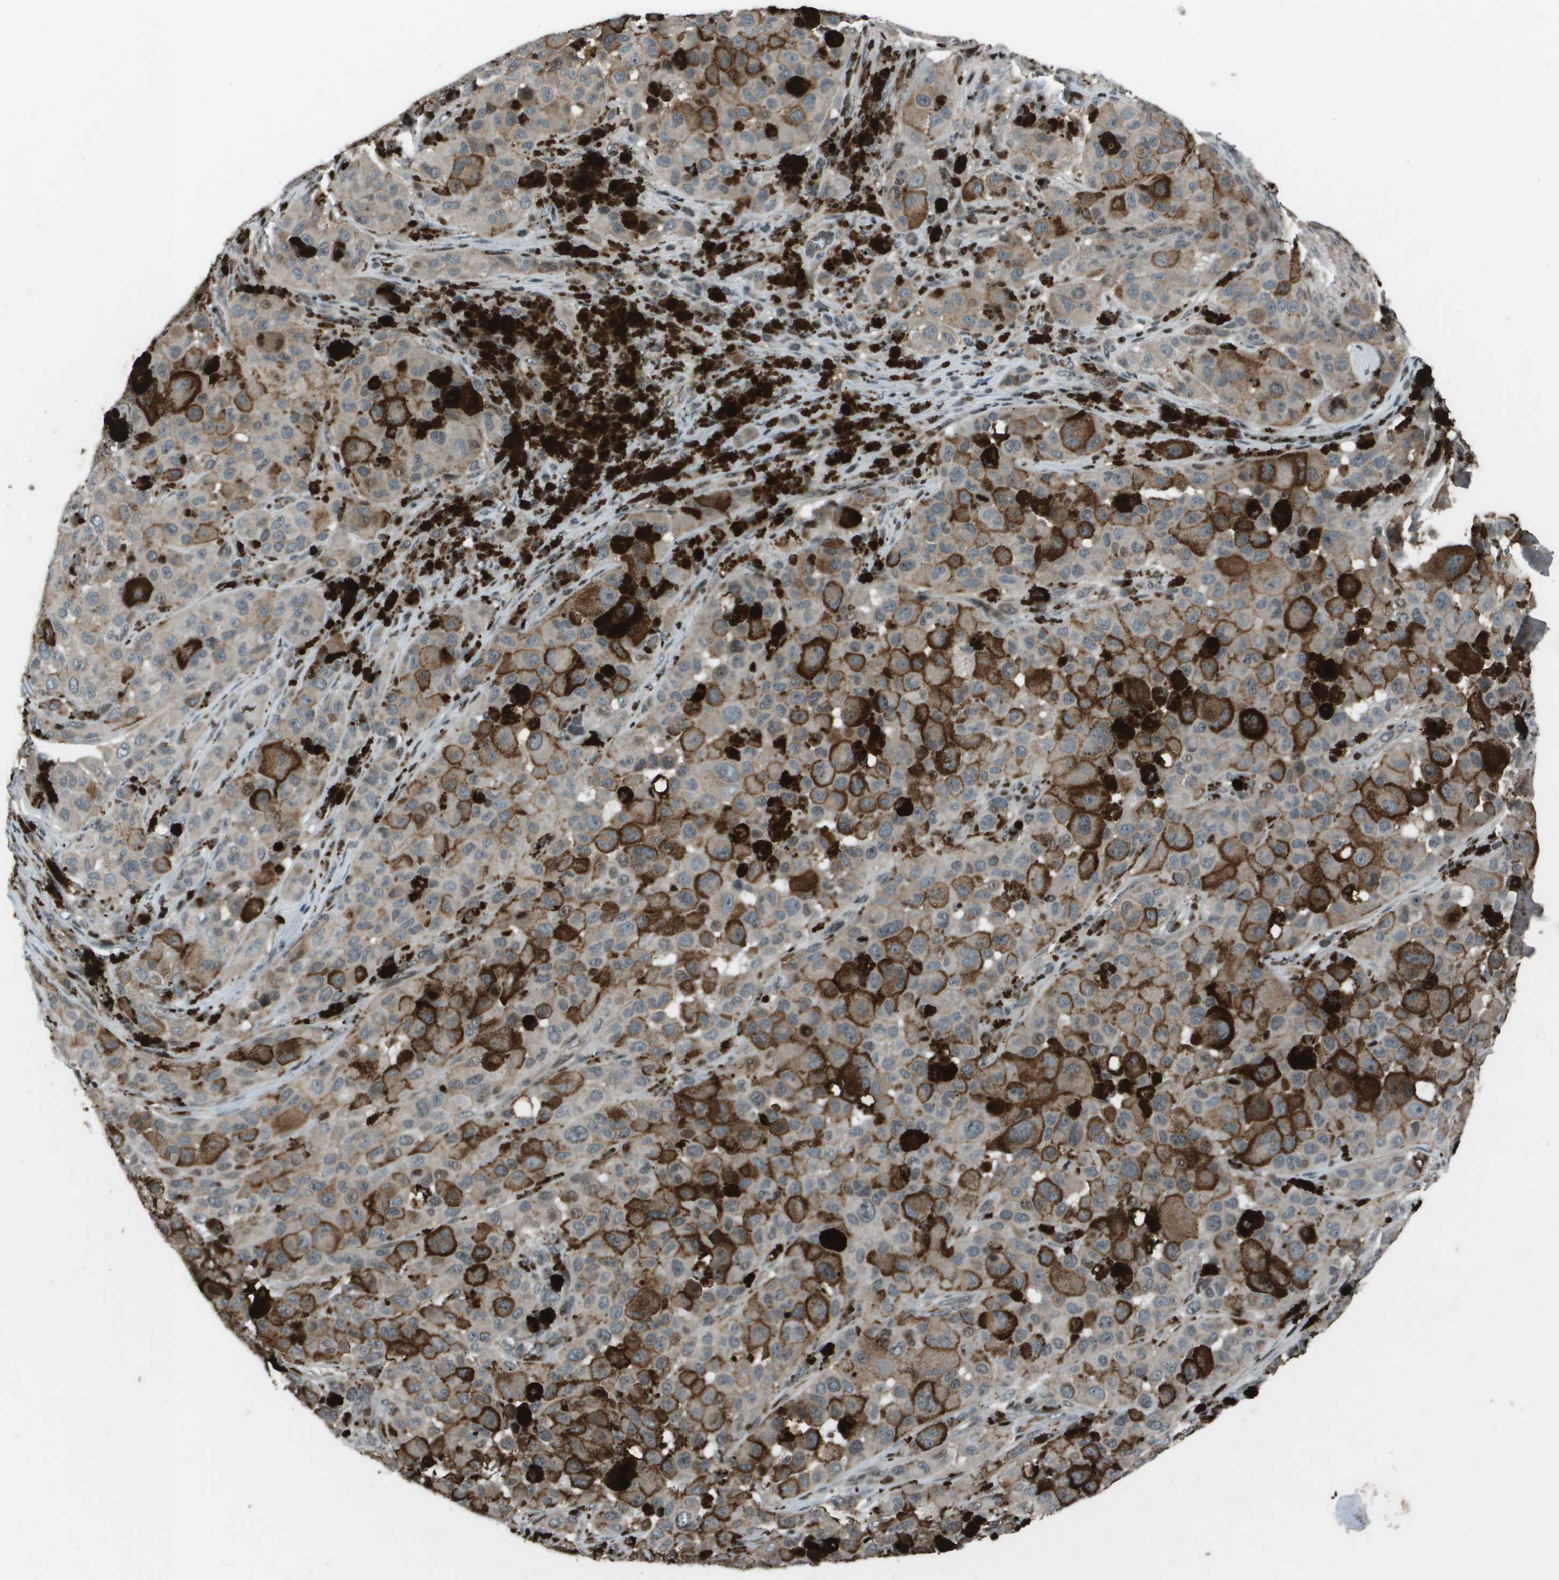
{"staining": {"intensity": "weak", "quantity": "25%-75%", "location": "cytoplasmic/membranous"}, "tissue": "melanoma", "cell_type": "Tumor cells", "image_type": "cancer", "snomed": [{"axis": "morphology", "description": "Malignant melanoma, NOS"}, {"axis": "topography", "description": "Skin"}], "caption": "The immunohistochemical stain shows weak cytoplasmic/membranous staining in tumor cells of malignant melanoma tissue.", "gene": "CXCL12", "patient": {"sex": "male", "age": 96}}